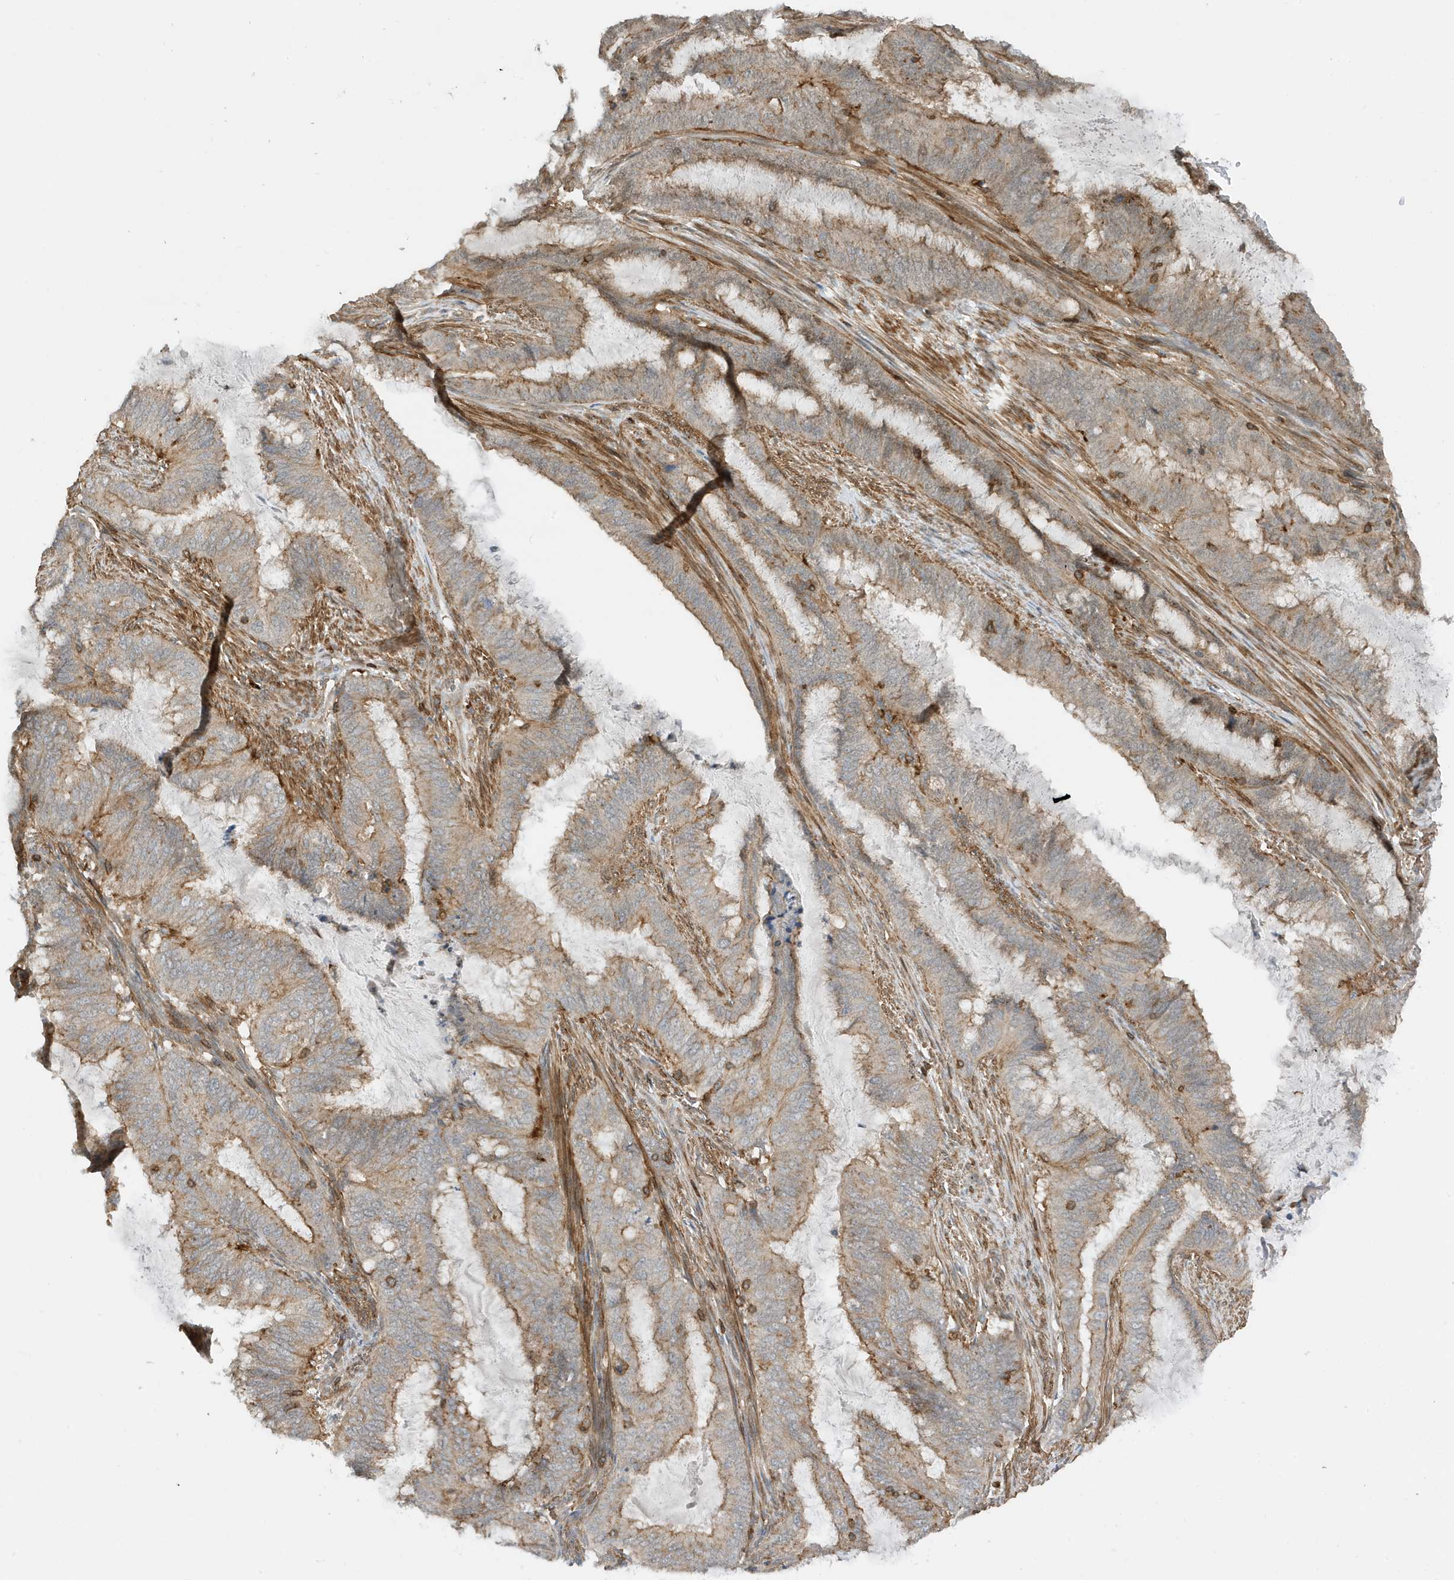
{"staining": {"intensity": "moderate", "quantity": ">75%", "location": "cytoplasmic/membranous"}, "tissue": "endometrial cancer", "cell_type": "Tumor cells", "image_type": "cancer", "snomed": [{"axis": "morphology", "description": "Adenocarcinoma, NOS"}, {"axis": "topography", "description": "Endometrium"}], "caption": "Immunohistochemical staining of adenocarcinoma (endometrial) displays medium levels of moderate cytoplasmic/membranous protein staining in about >75% of tumor cells.", "gene": "TATDN3", "patient": {"sex": "female", "age": 51}}